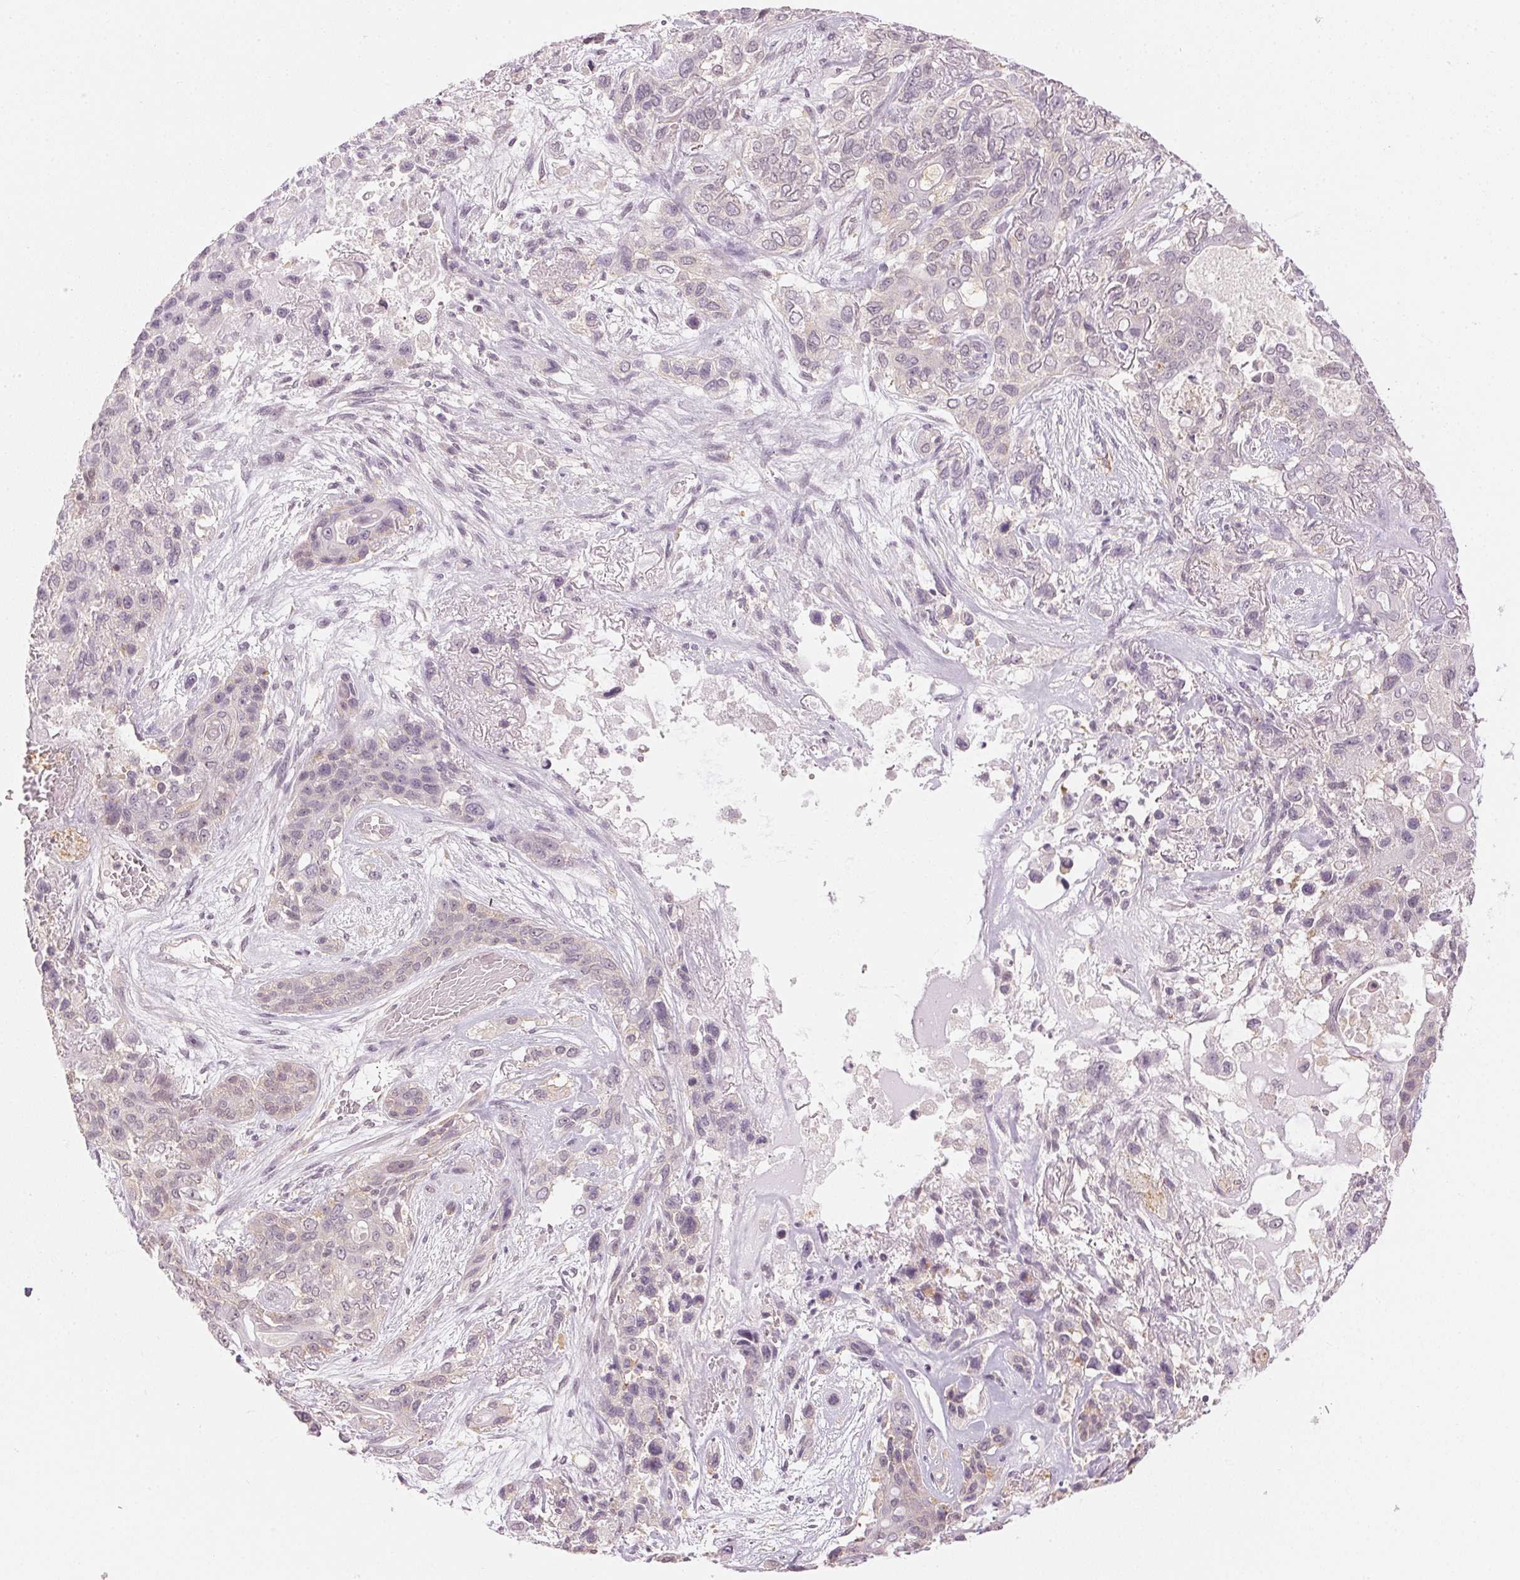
{"staining": {"intensity": "negative", "quantity": "none", "location": "none"}, "tissue": "lung cancer", "cell_type": "Tumor cells", "image_type": "cancer", "snomed": [{"axis": "morphology", "description": "Squamous cell carcinoma, NOS"}, {"axis": "topography", "description": "Lung"}], "caption": "Squamous cell carcinoma (lung) was stained to show a protein in brown. There is no significant positivity in tumor cells. (Stains: DAB (3,3'-diaminobenzidine) immunohistochemistry with hematoxylin counter stain, Microscopy: brightfield microscopy at high magnification).", "gene": "KPRP", "patient": {"sex": "female", "age": 70}}